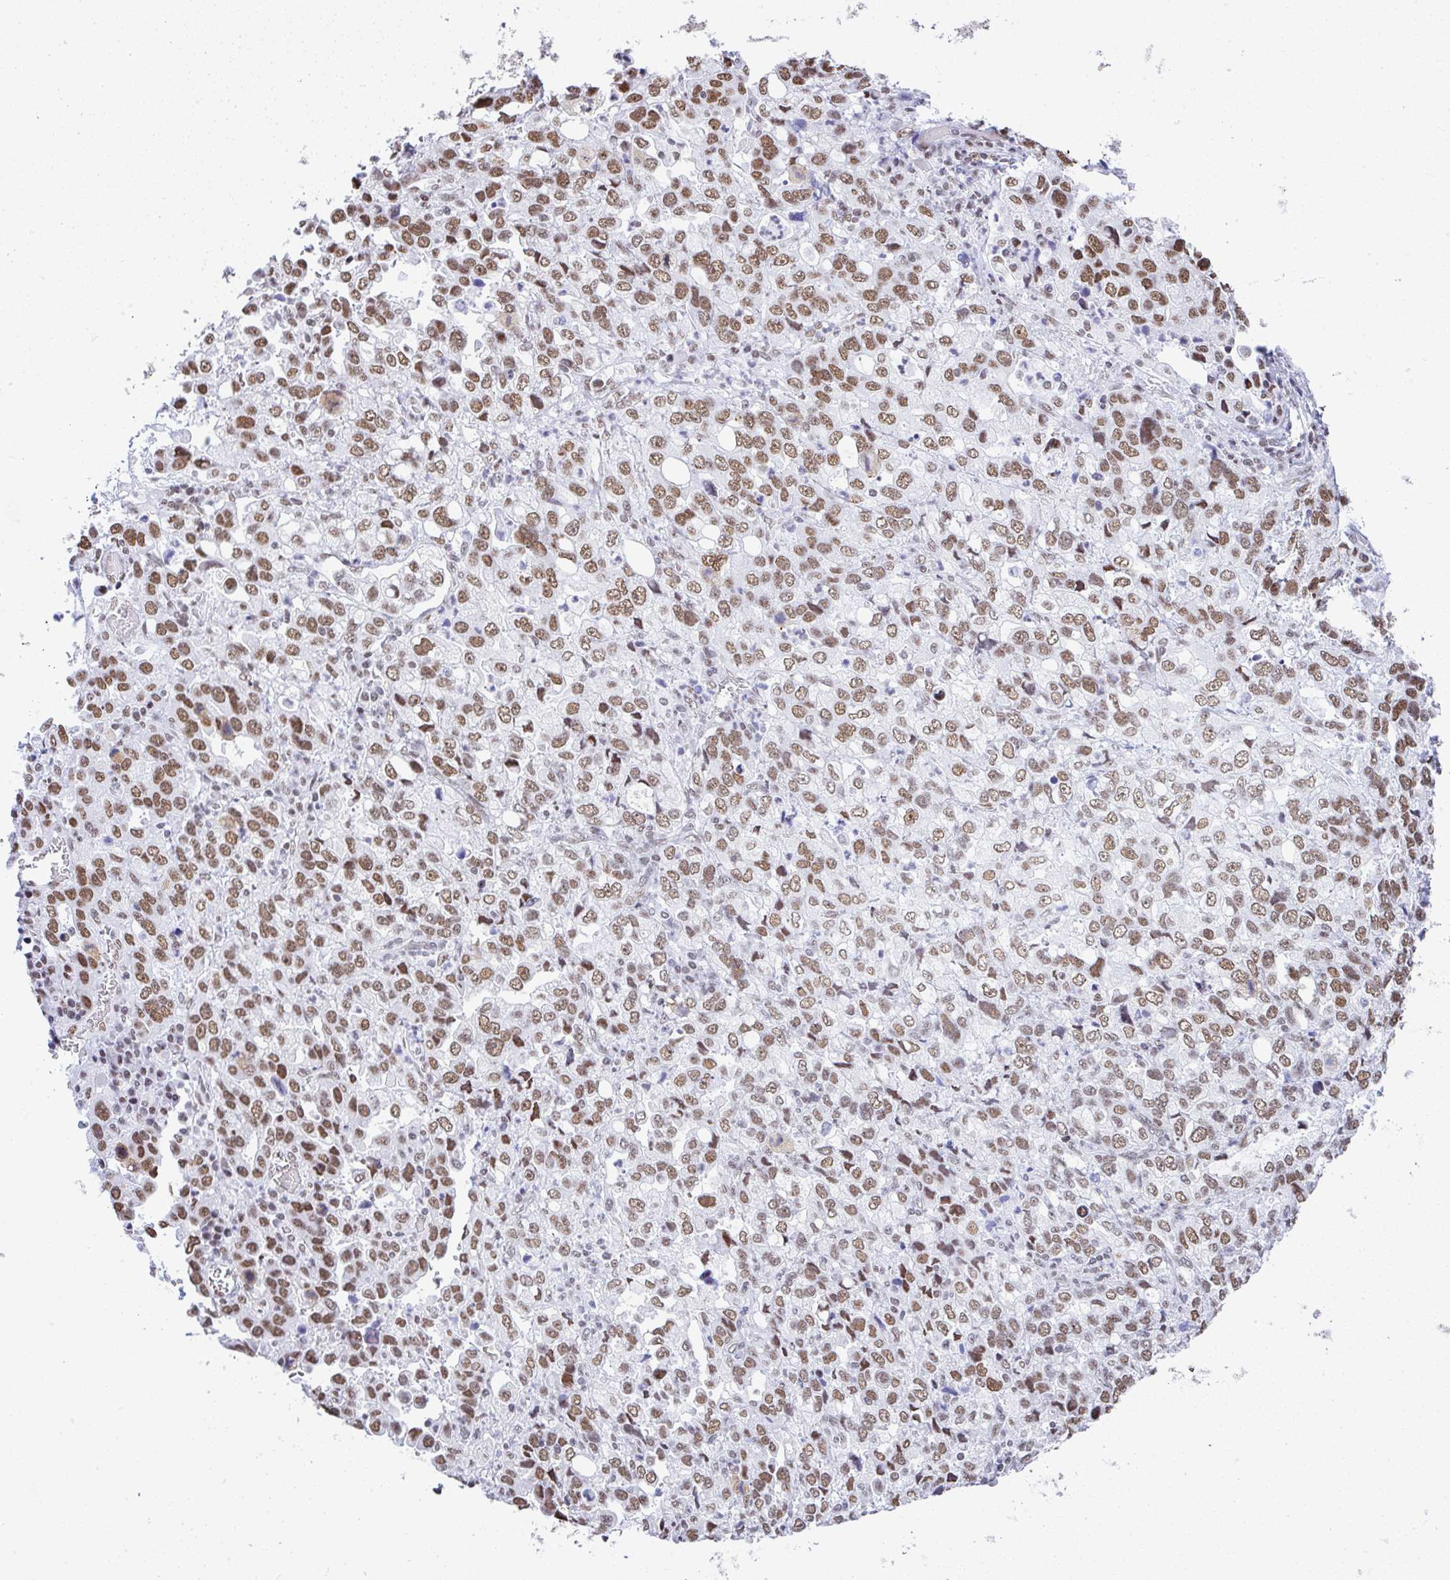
{"staining": {"intensity": "moderate", "quantity": ">75%", "location": "nuclear"}, "tissue": "stomach cancer", "cell_type": "Tumor cells", "image_type": "cancer", "snomed": [{"axis": "morphology", "description": "Adenocarcinoma, NOS"}, {"axis": "topography", "description": "Stomach, upper"}], "caption": "Immunohistochemistry (DAB (3,3'-diaminobenzidine)) staining of human stomach cancer (adenocarcinoma) exhibits moderate nuclear protein positivity in approximately >75% of tumor cells.", "gene": "DDX52", "patient": {"sex": "female", "age": 81}}